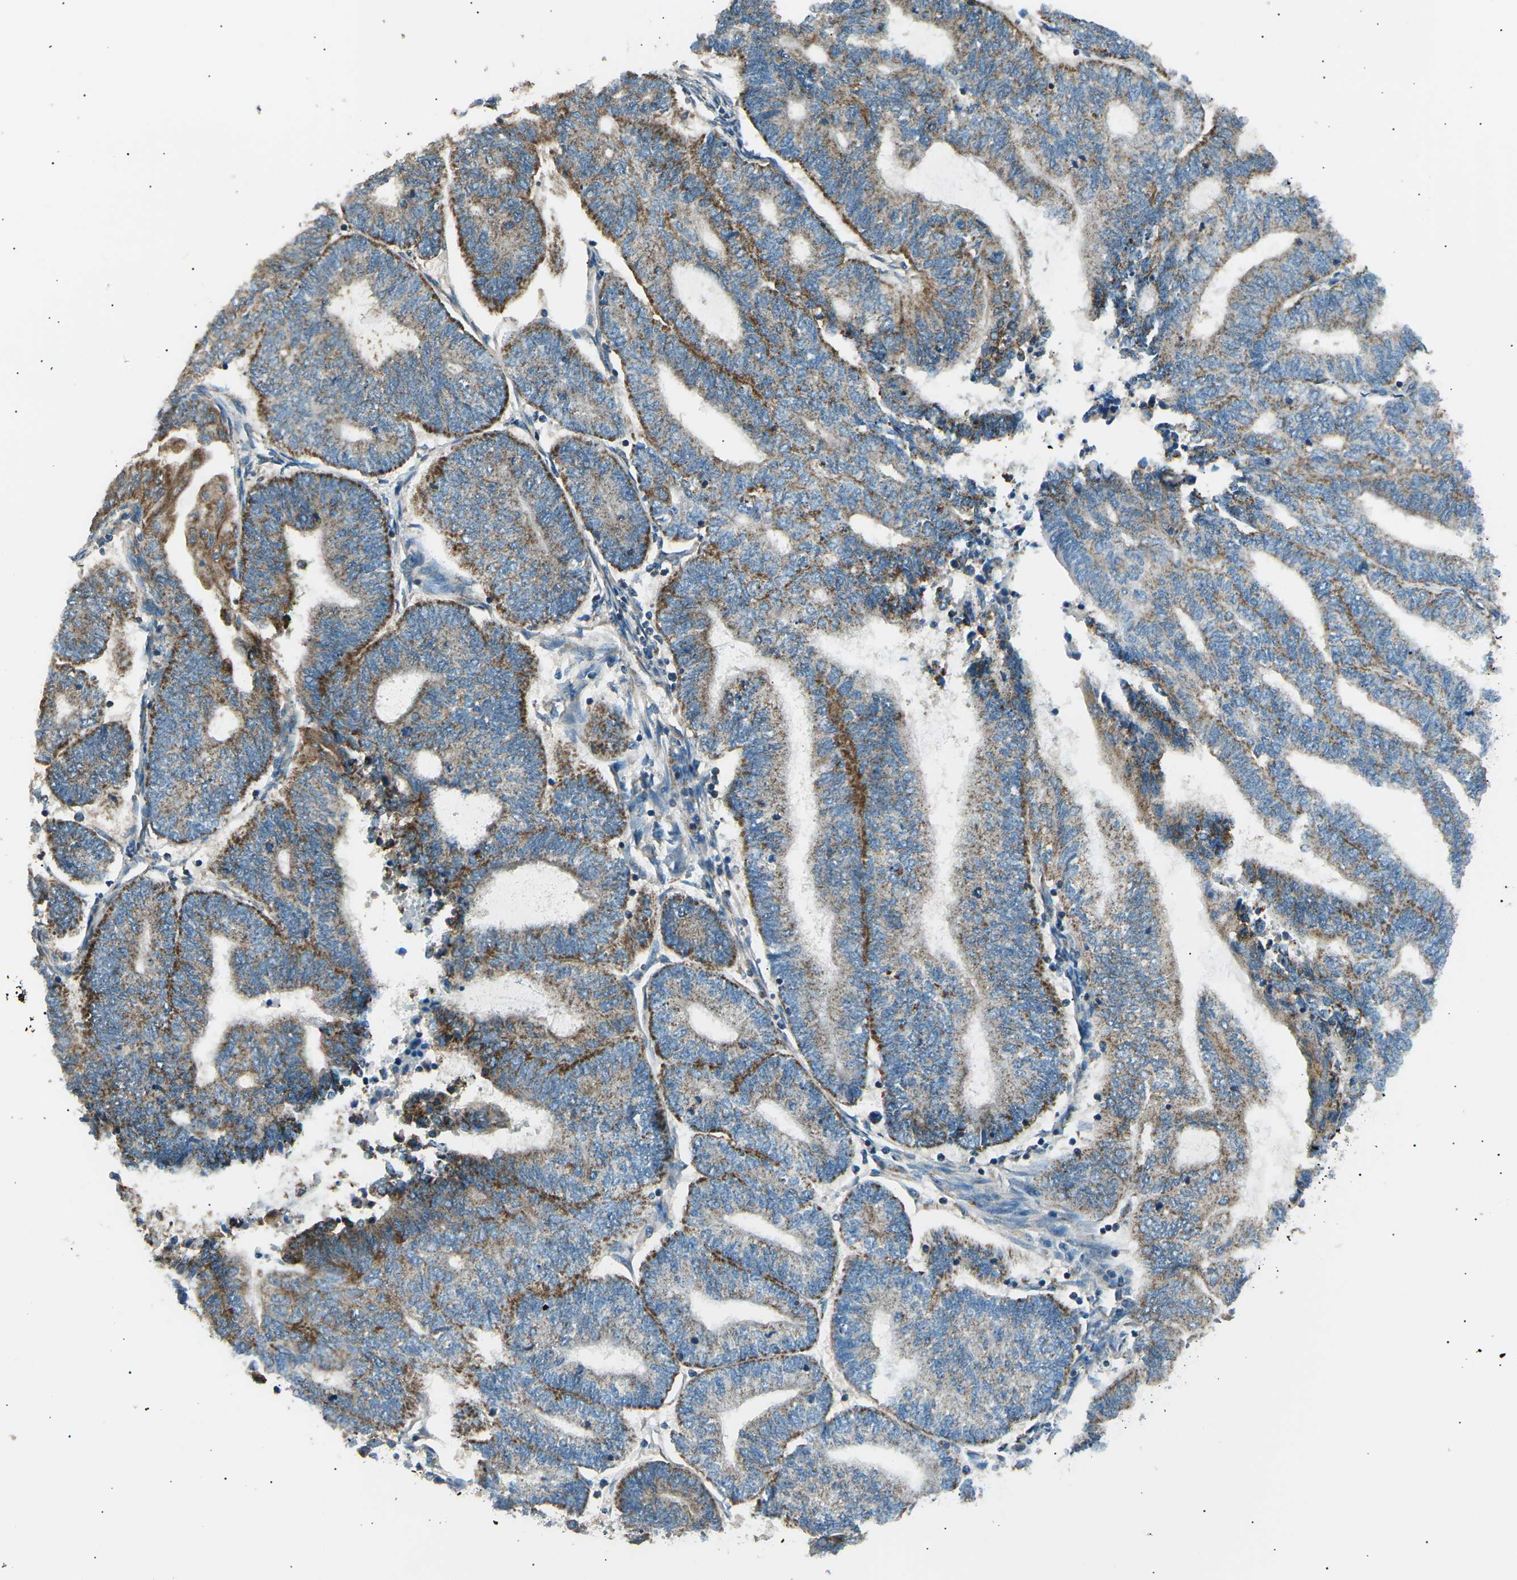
{"staining": {"intensity": "moderate", "quantity": "25%-75%", "location": "cytoplasmic/membranous"}, "tissue": "endometrial cancer", "cell_type": "Tumor cells", "image_type": "cancer", "snomed": [{"axis": "morphology", "description": "Adenocarcinoma, NOS"}, {"axis": "topography", "description": "Uterus"}, {"axis": "topography", "description": "Endometrium"}], "caption": "A photomicrograph of endometrial adenocarcinoma stained for a protein shows moderate cytoplasmic/membranous brown staining in tumor cells.", "gene": "SLK", "patient": {"sex": "female", "age": 70}}